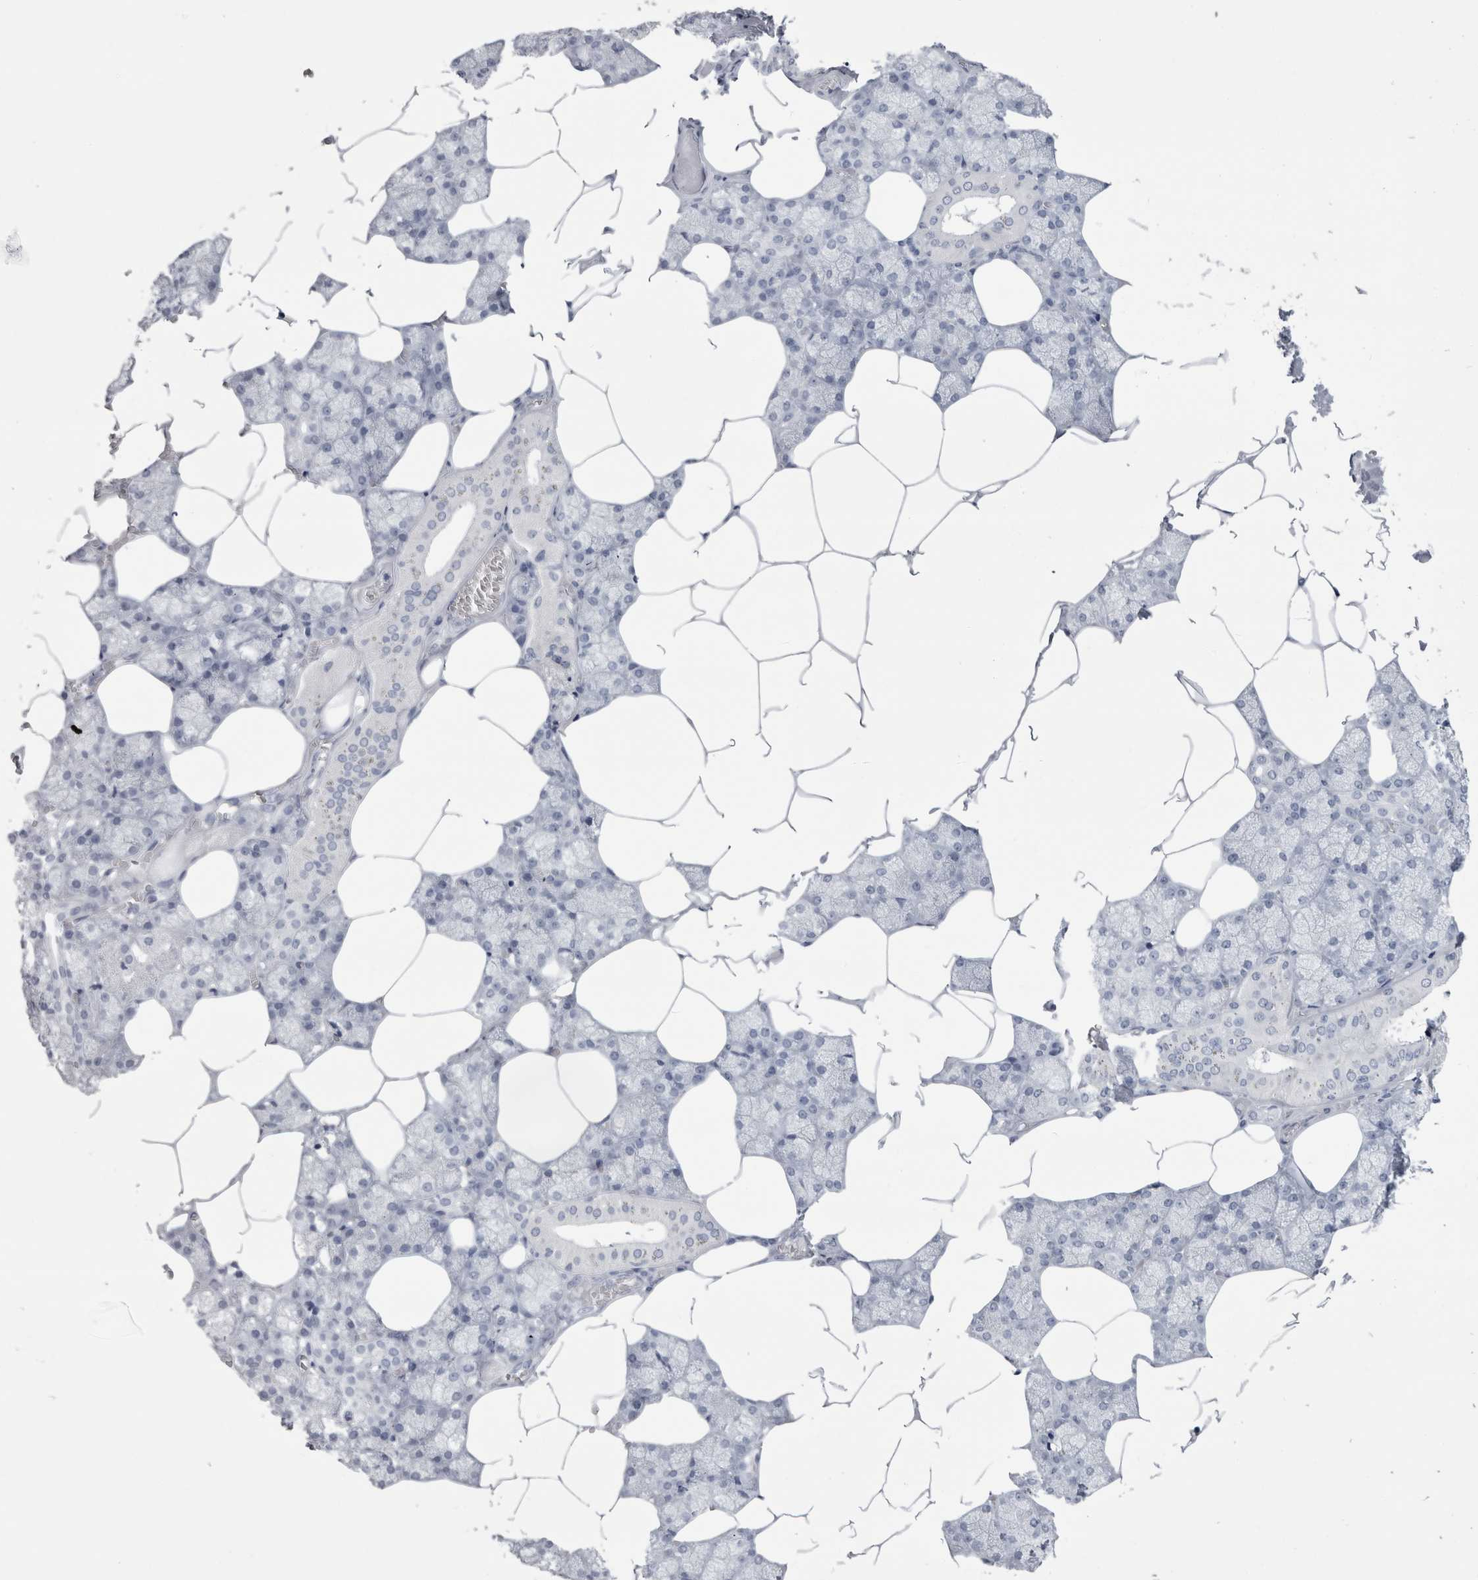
{"staining": {"intensity": "negative", "quantity": "none", "location": "none"}, "tissue": "salivary gland", "cell_type": "Glandular cells", "image_type": "normal", "snomed": [{"axis": "morphology", "description": "Normal tissue, NOS"}, {"axis": "topography", "description": "Salivary gland"}], "caption": "This micrograph is of benign salivary gland stained with IHC to label a protein in brown with the nuclei are counter-stained blue. There is no positivity in glandular cells. Nuclei are stained in blue.", "gene": "PTH", "patient": {"sex": "male", "age": 62}}